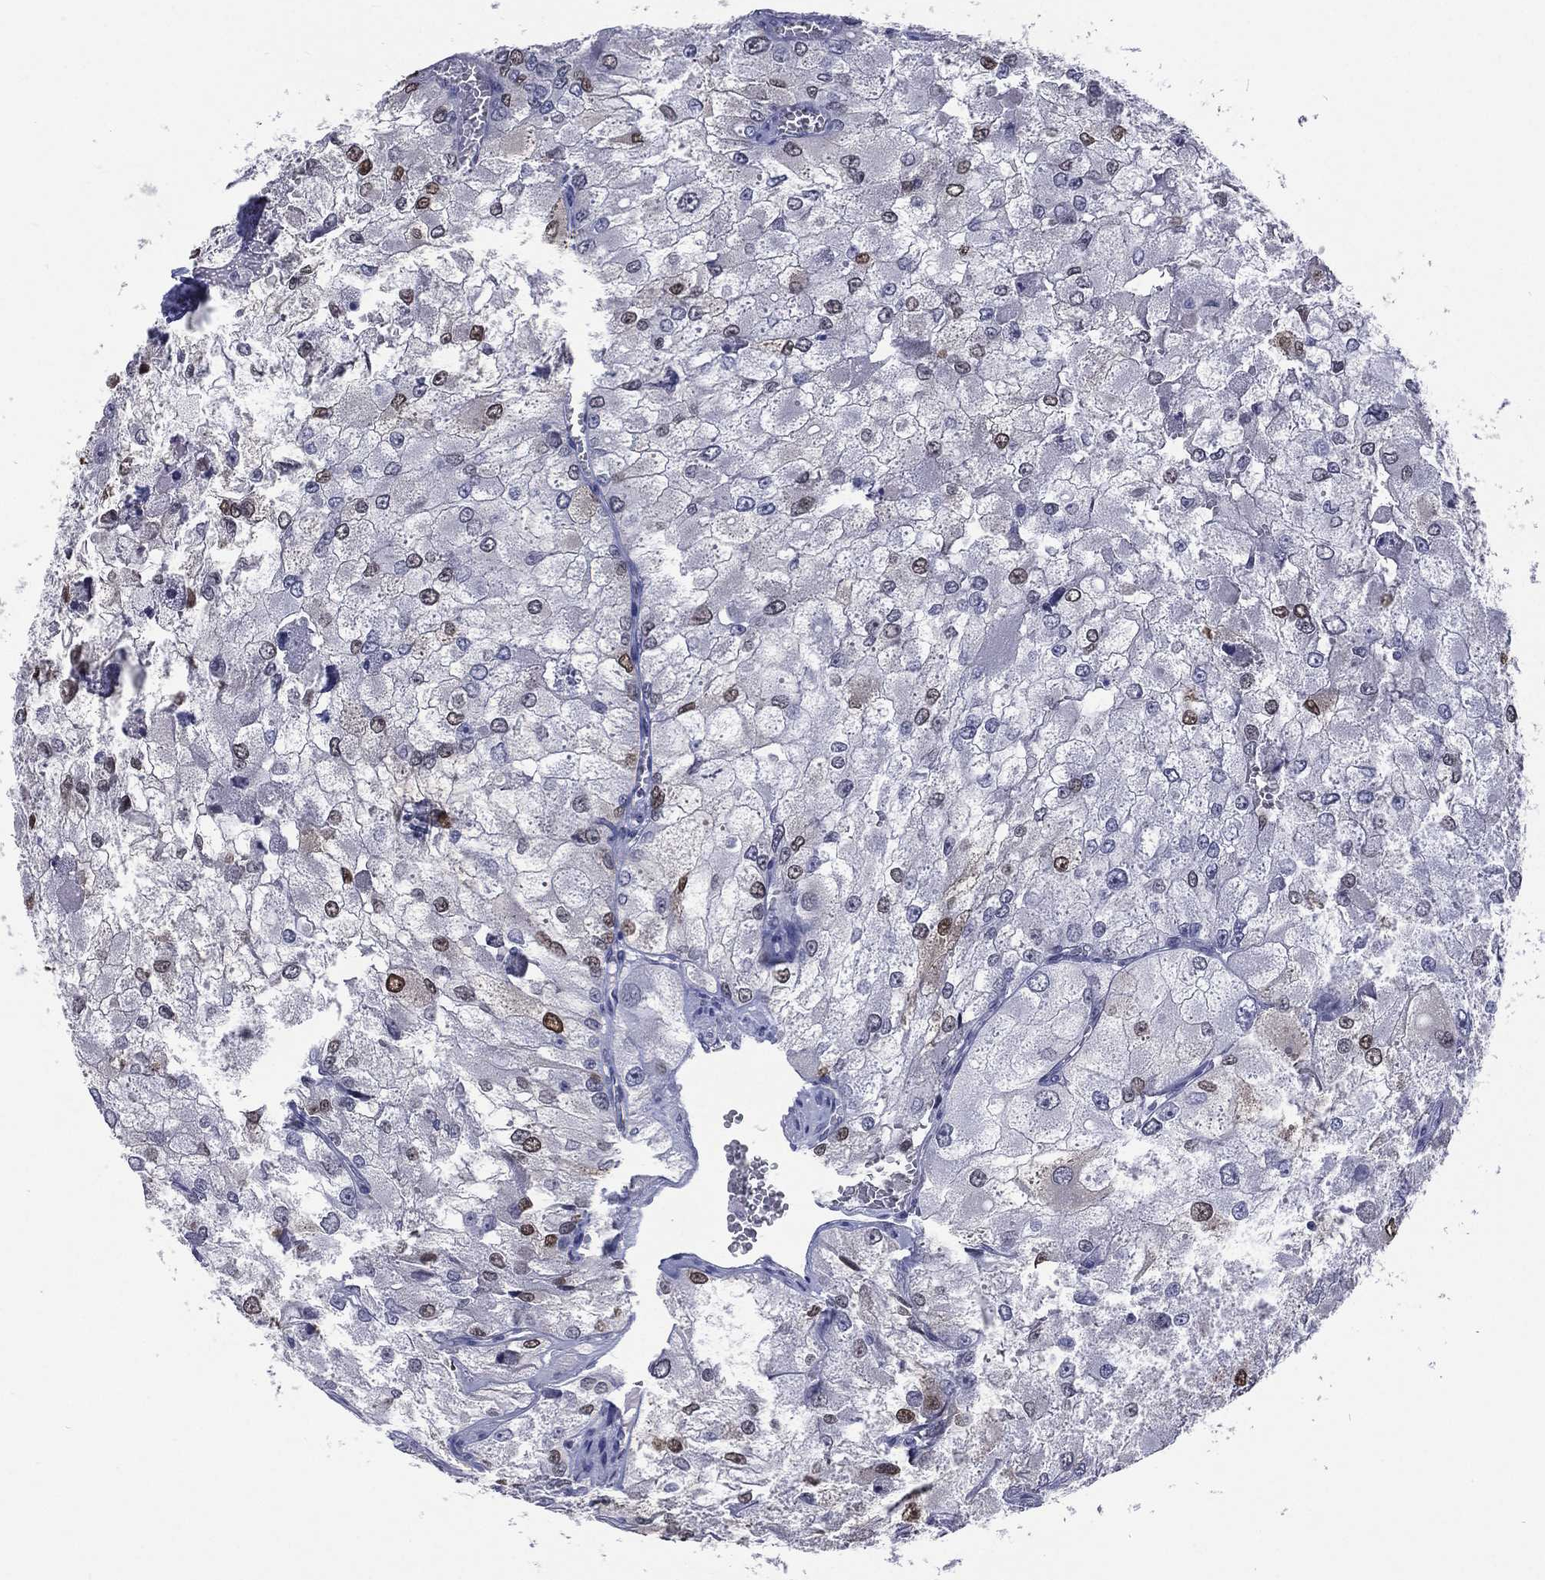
{"staining": {"intensity": "strong", "quantity": "<25%", "location": "nuclear"}, "tissue": "renal cancer", "cell_type": "Tumor cells", "image_type": "cancer", "snomed": [{"axis": "morphology", "description": "Adenocarcinoma, NOS"}, {"axis": "topography", "description": "Kidney"}], "caption": "DAB immunohistochemical staining of human renal adenocarcinoma demonstrates strong nuclear protein staining in about <25% of tumor cells.", "gene": "SSX1", "patient": {"sex": "female", "age": 70}}